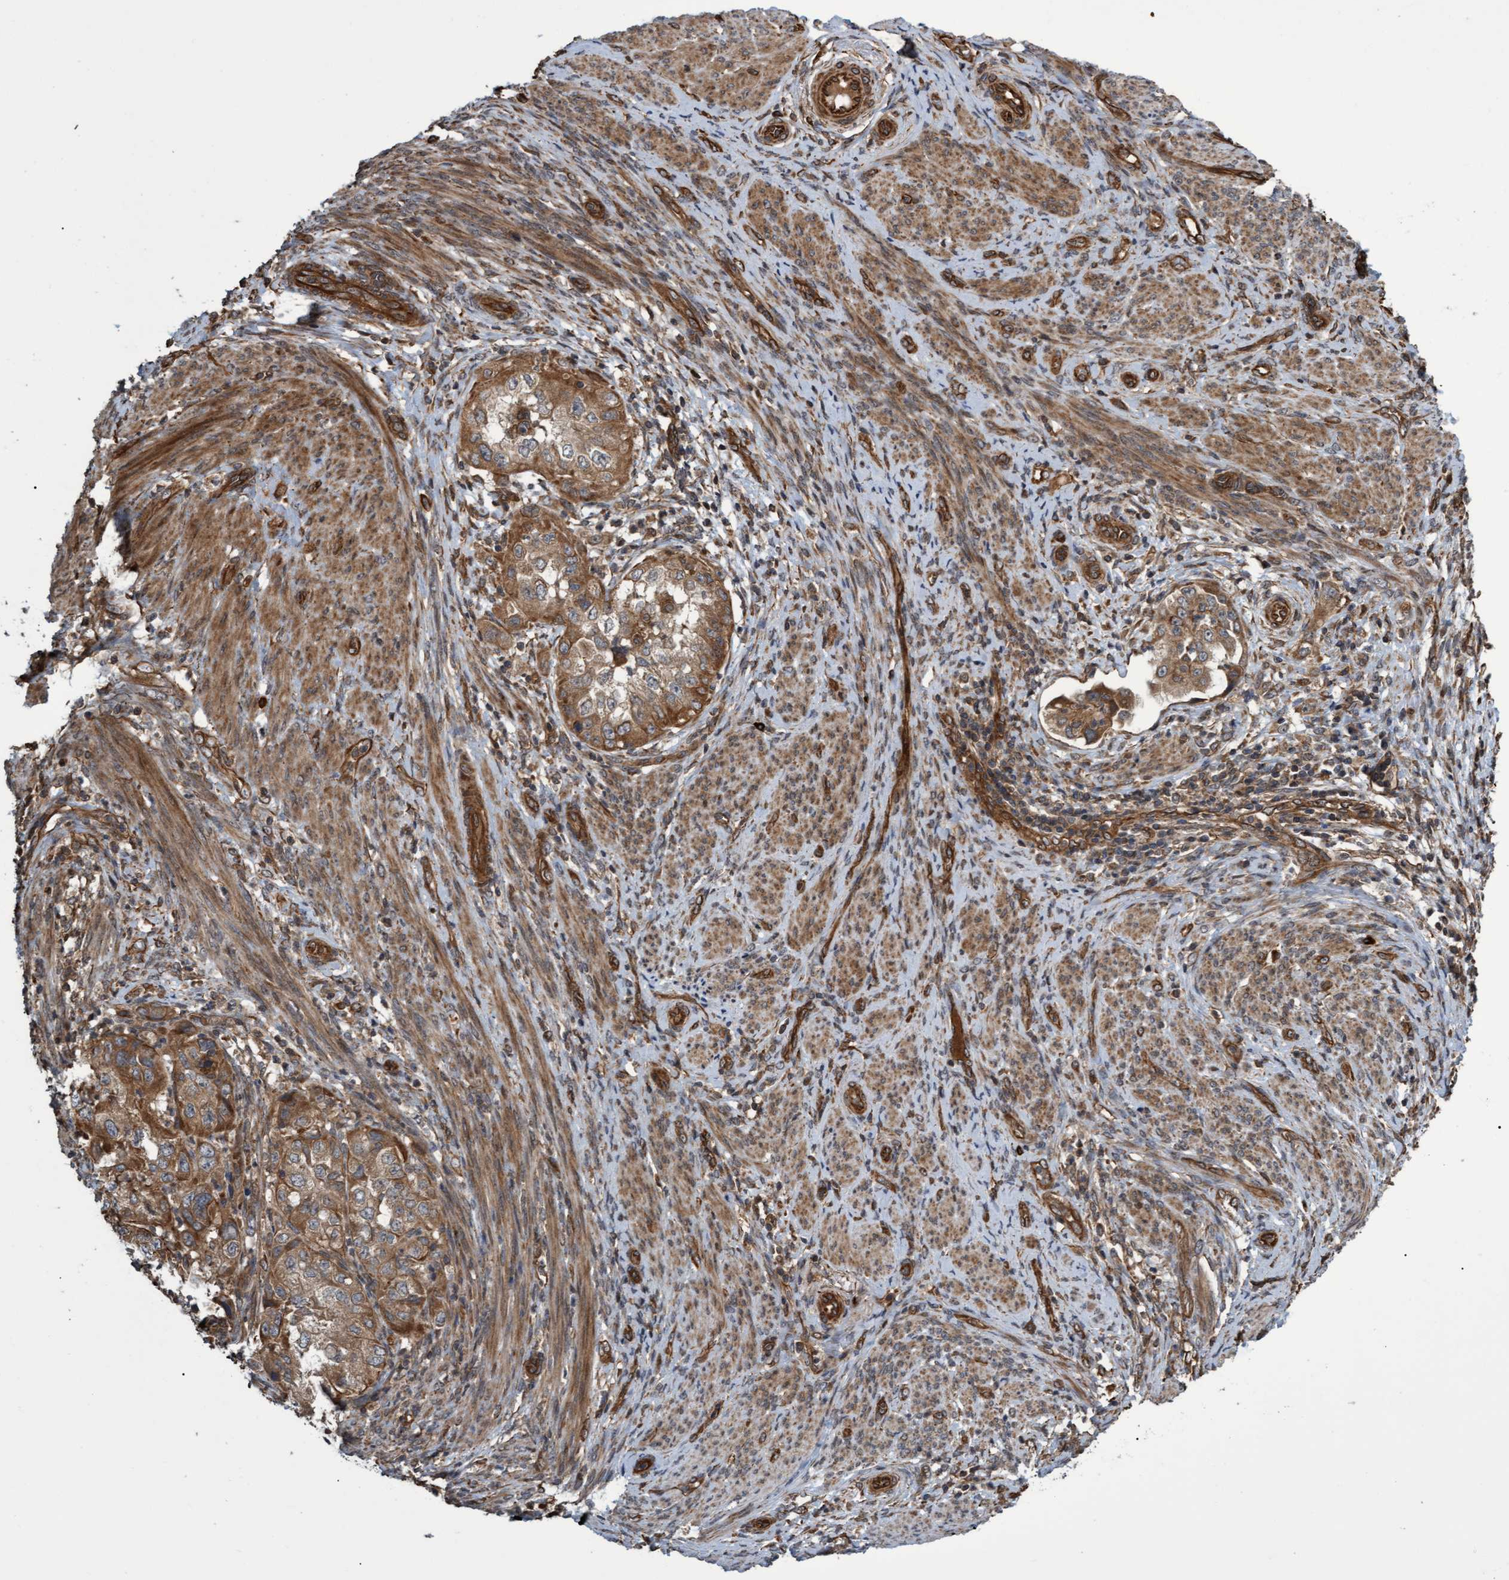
{"staining": {"intensity": "moderate", "quantity": ">75%", "location": "cytoplasmic/membranous"}, "tissue": "endometrial cancer", "cell_type": "Tumor cells", "image_type": "cancer", "snomed": [{"axis": "morphology", "description": "Adenocarcinoma, NOS"}, {"axis": "topography", "description": "Endometrium"}], "caption": "High-power microscopy captured an immunohistochemistry (IHC) image of endometrial adenocarcinoma, revealing moderate cytoplasmic/membranous positivity in approximately >75% of tumor cells.", "gene": "TNFRSF10B", "patient": {"sex": "female", "age": 85}}